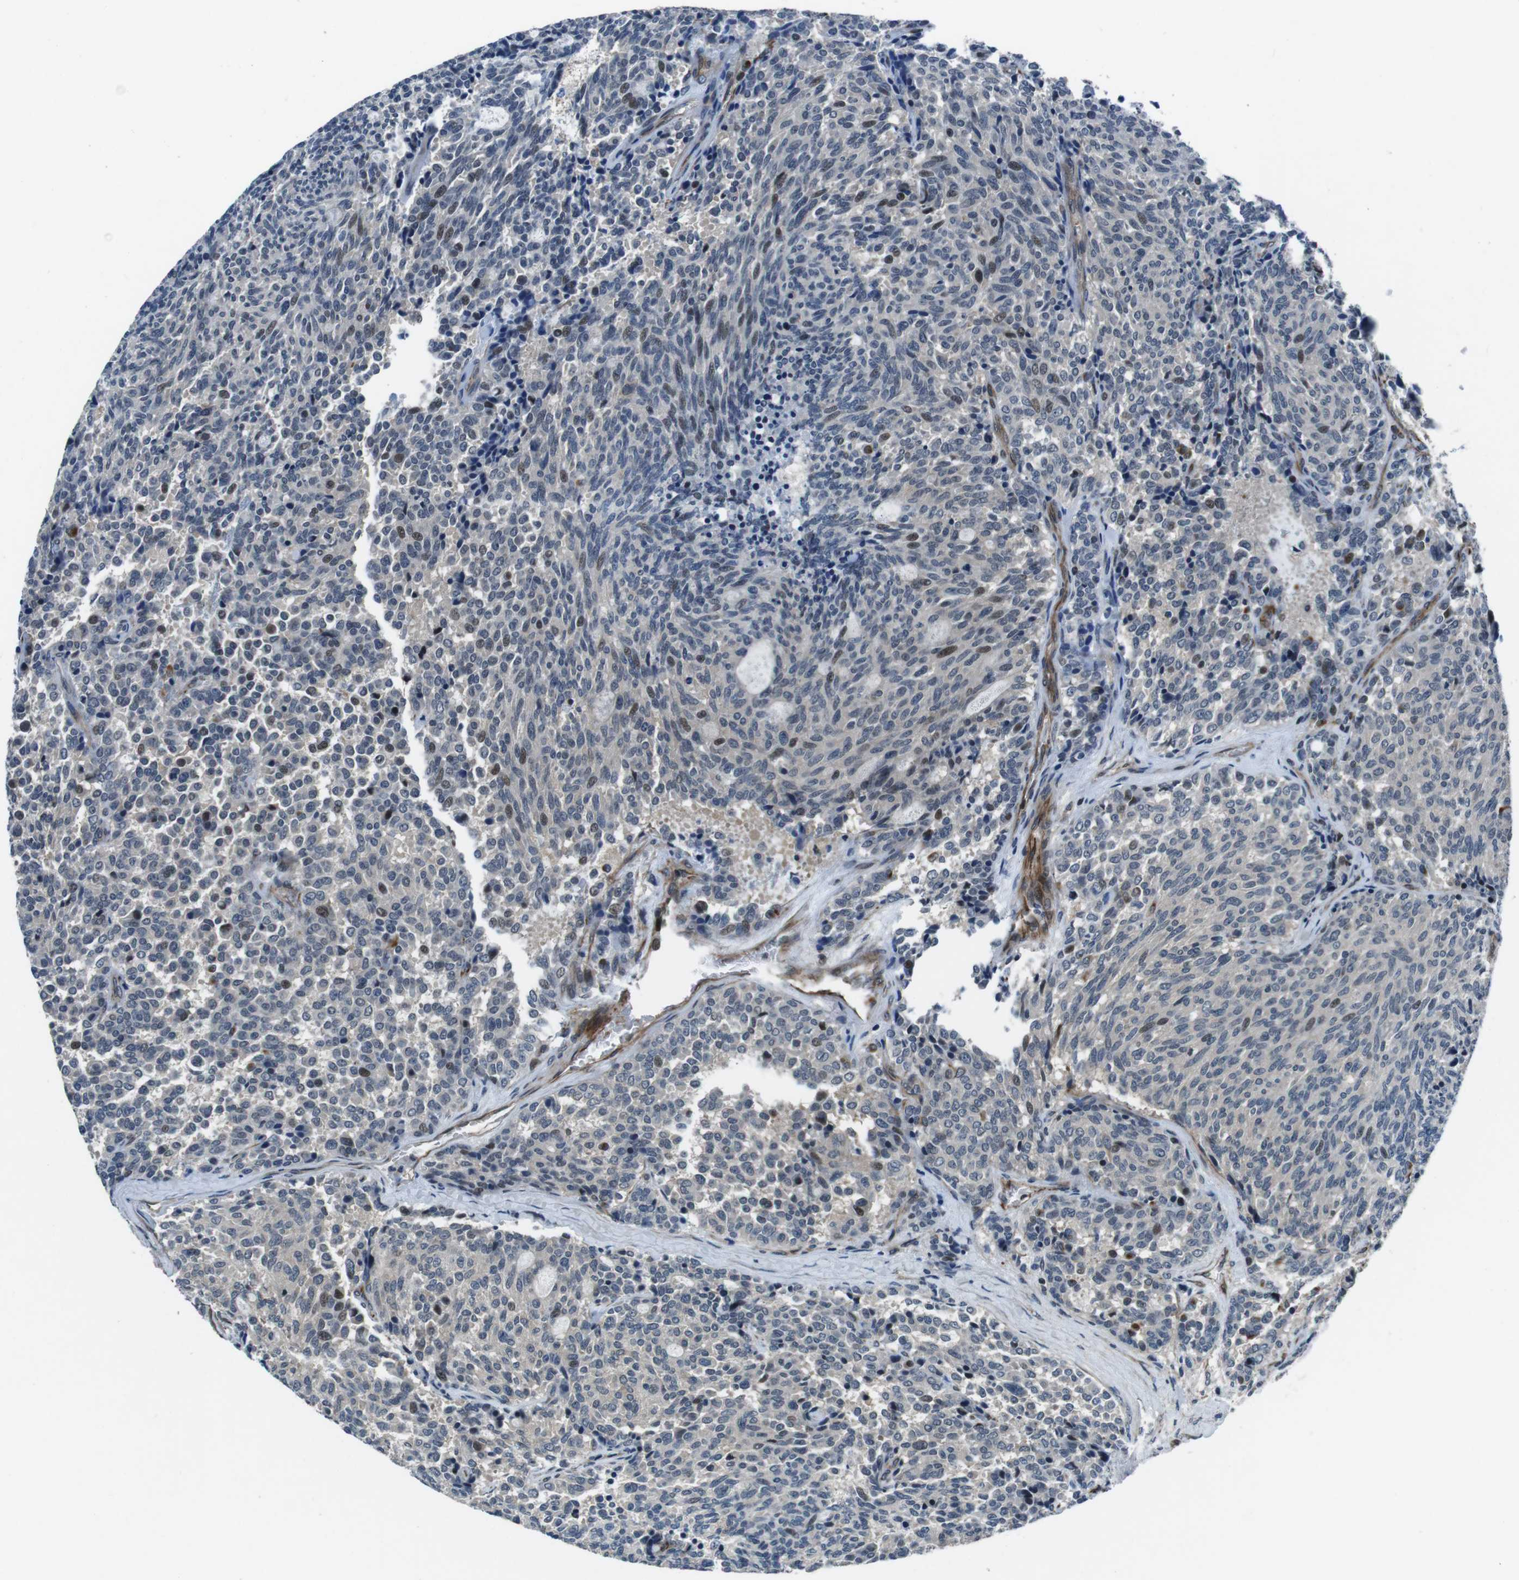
{"staining": {"intensity": "moderate", "quantity": "<25%", "location": "nuclear"}, "tissue": "carcinoid", "cell_type": "Tumor cells", "image_type": "cancer", "snomed": [{"axis": "morphology", "description": "Carcinoid, malignant, NOS"}, {"axis": "topography", "description": "Pancreas"}], "caption": "Carcinoid stained with immunohistochemistry shows moderate nuclear positivity in about <25% of tumor cells.", "gene": "LRRC49", "patient": {"sex": "female", "age": 54}}